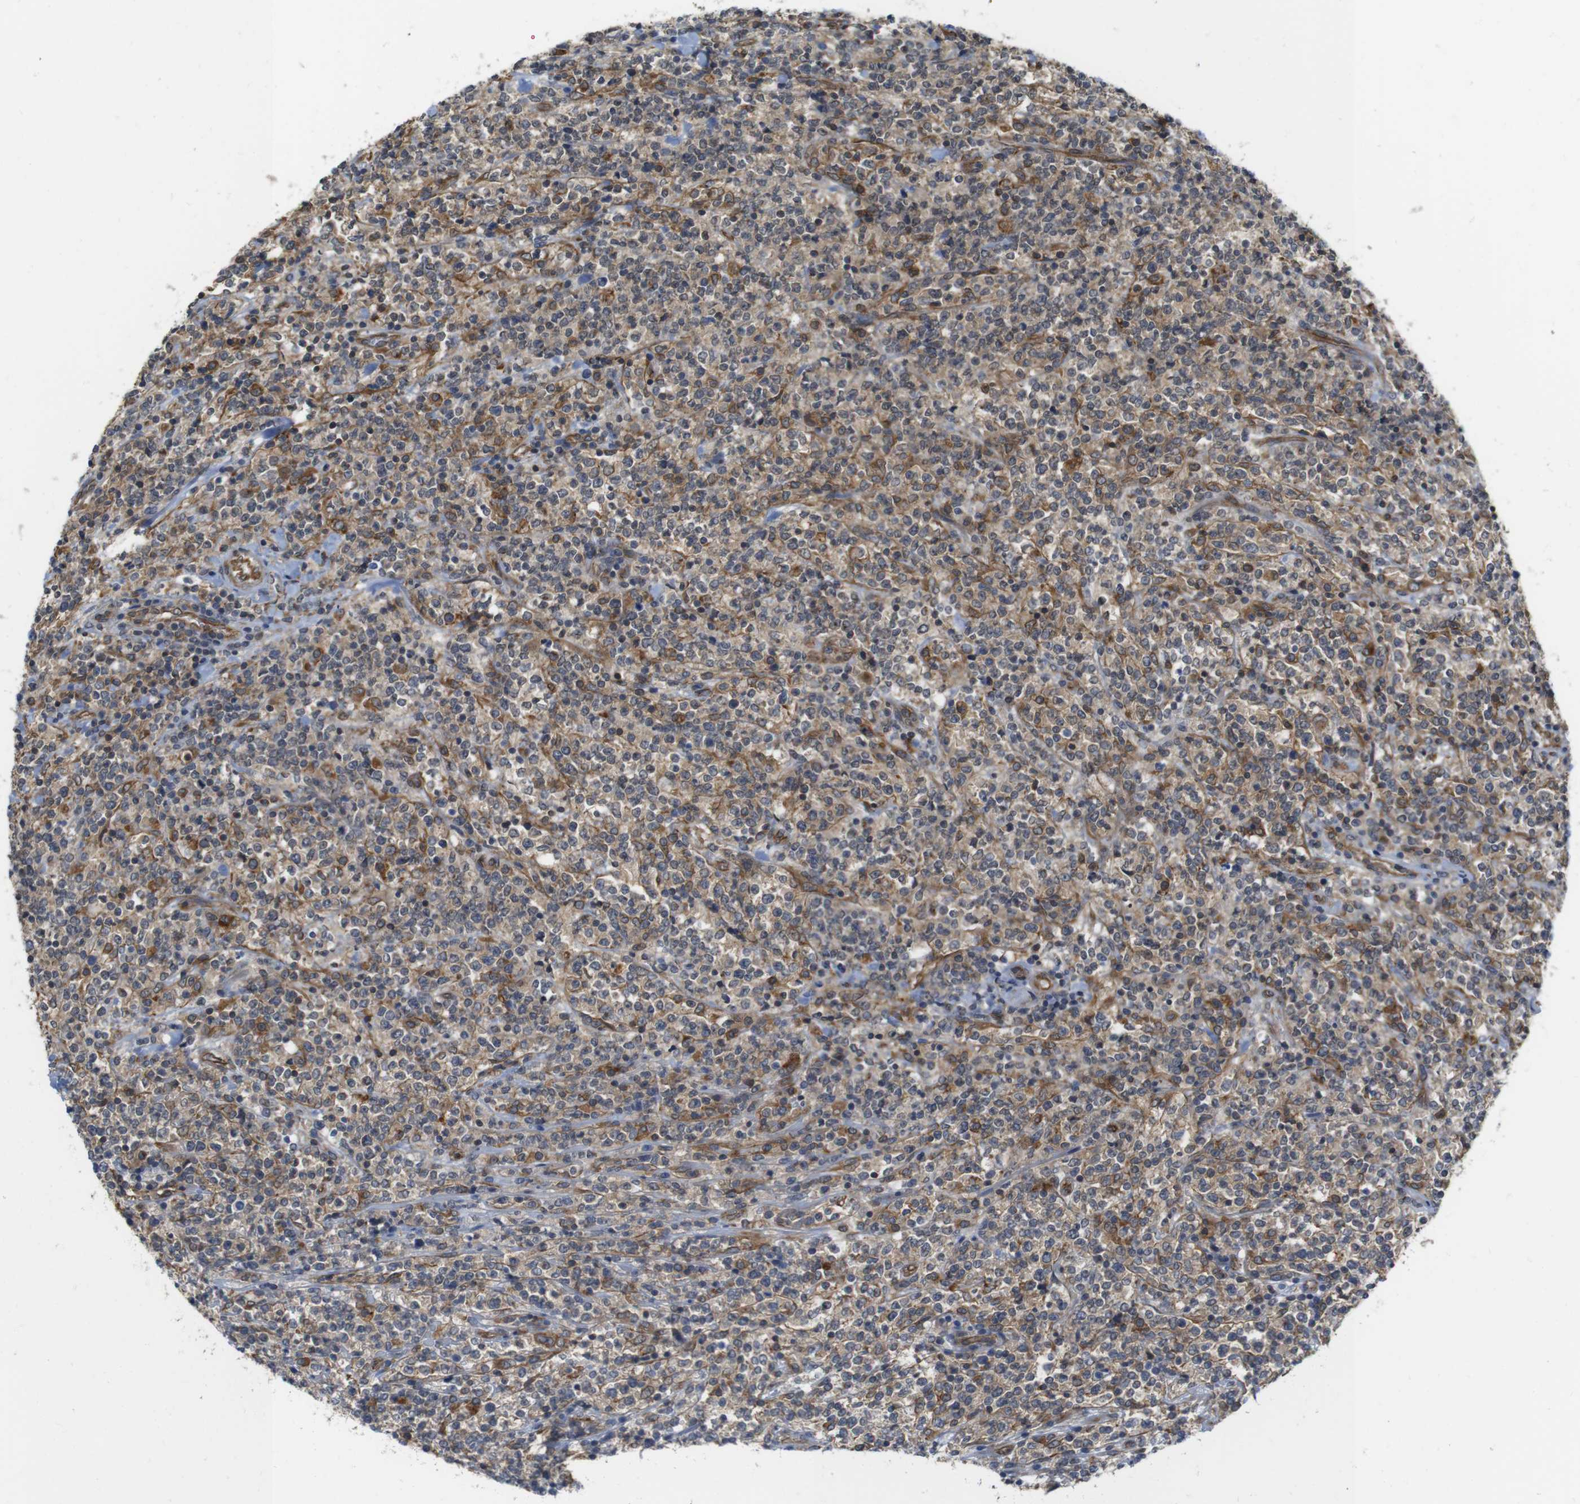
{"staining": {"intensity": "moderate", "quantity": "25%-75%", "location": "cytoplasmic/membranous"}, "tissue": "lymphoma", "cell_type": "Tumor cells", "image_type": "cancer", "snomed": [{"axis": "morphology", "description": "Malignant lymphoma, non-Hodgkin's type, High grade"}, {"axis": "topography", "description": "Soft tissue"}], "caption": "Protein expression by IHC displays moderate cytoplasmic/membranous positivity in approximately 25%-75% of tumor cells in malignant lymphoma, non-Hodgkin's type (high-grade).", "gene": "ZDHHC5", "patient": {"sex": "male", "age": 18}}